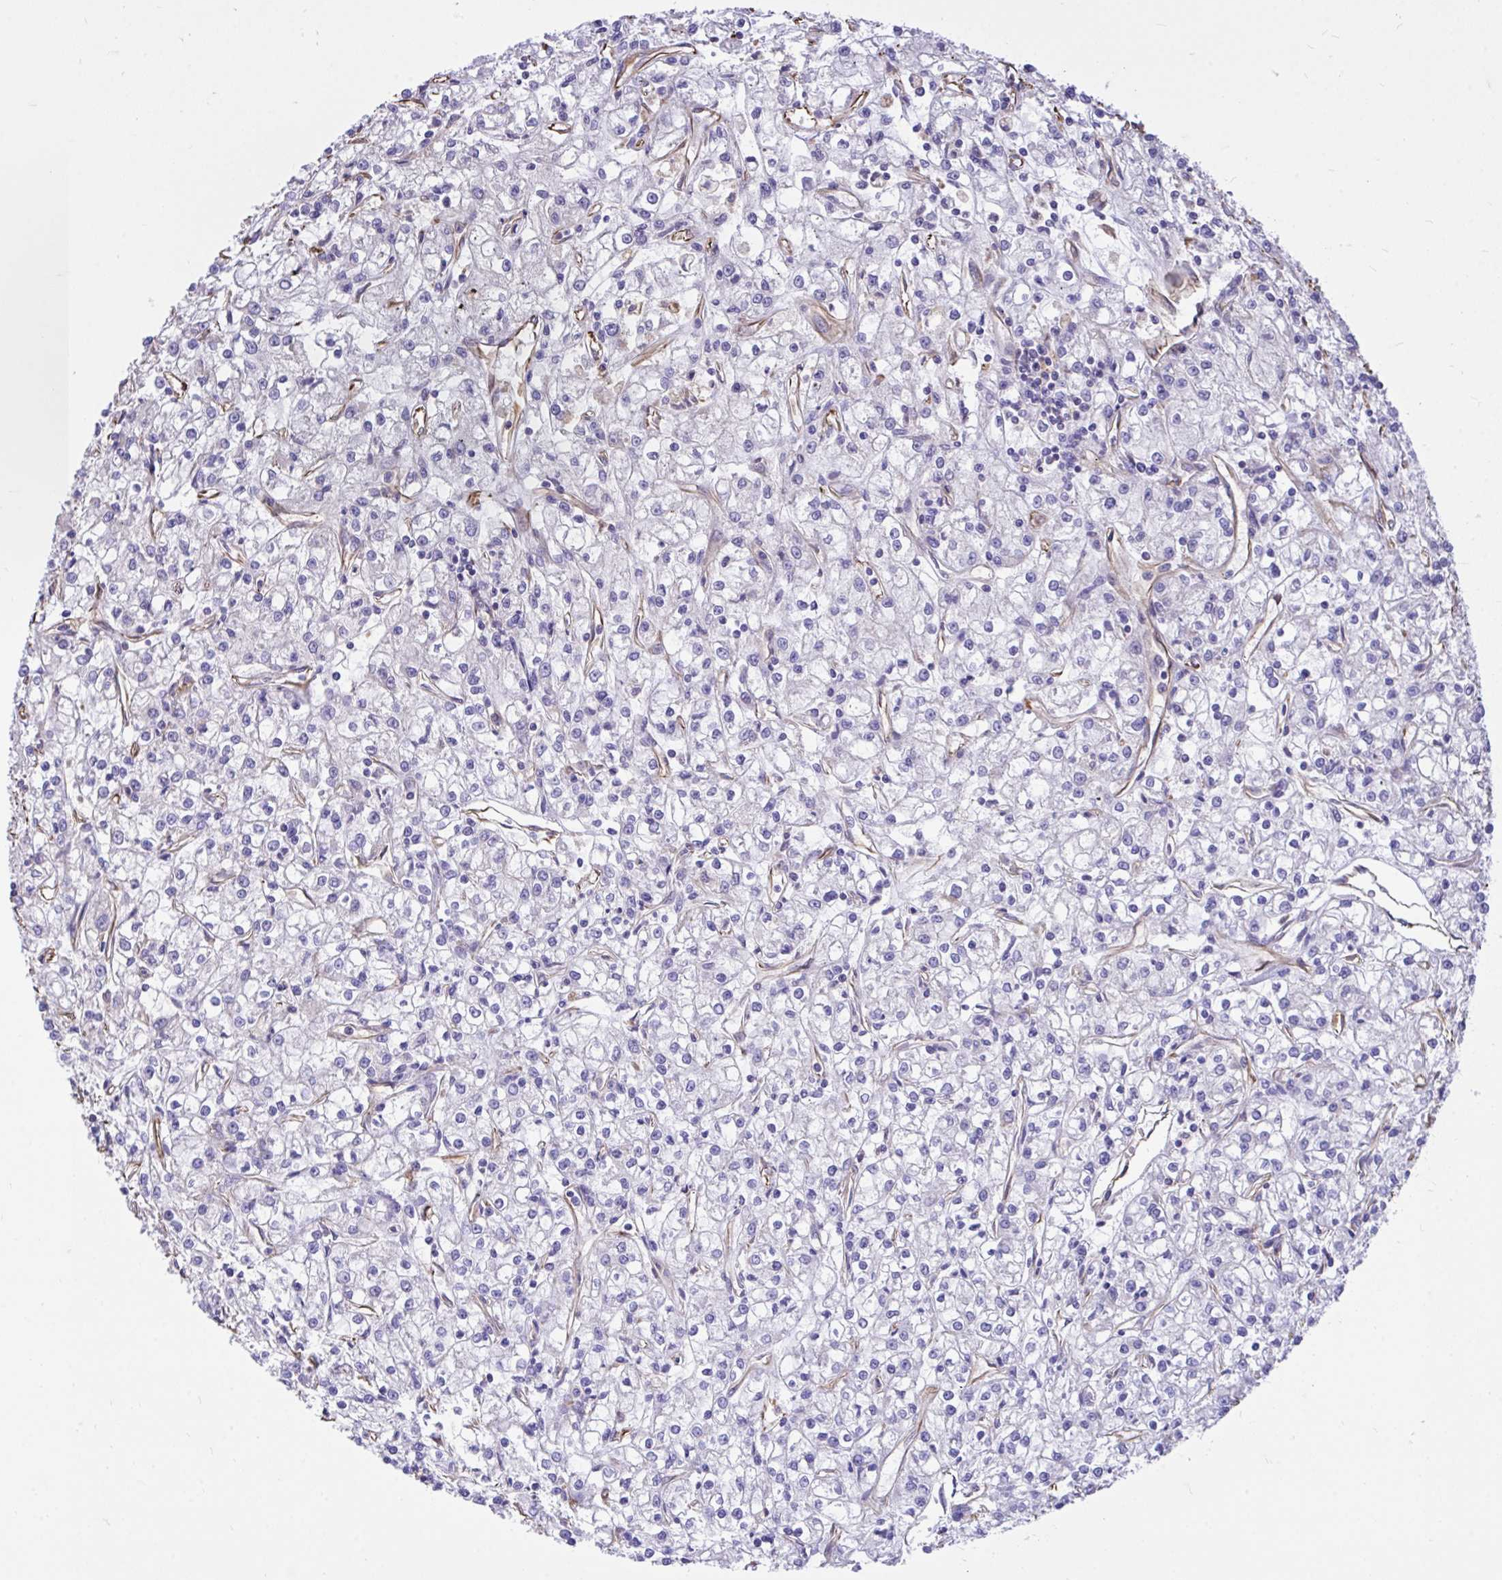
{"staining": {"intensity": "negative", "quantity": "none", "location": "none"}, "tissue": "renal cancer", "cell_type": "Tumor cells", "image_type": "cancer", "snomed": [{"axis": "morphology", "description": "Adenocarcinoma, NOS"}, {"axis": "topography", "description": "Kidney"}], "caption": "Renal cancer was stained to show a protein in brown. There is no significant positivity in tumor cells.", "gene": "RNF103", "patient": {"sex": "female", "age": 59}}